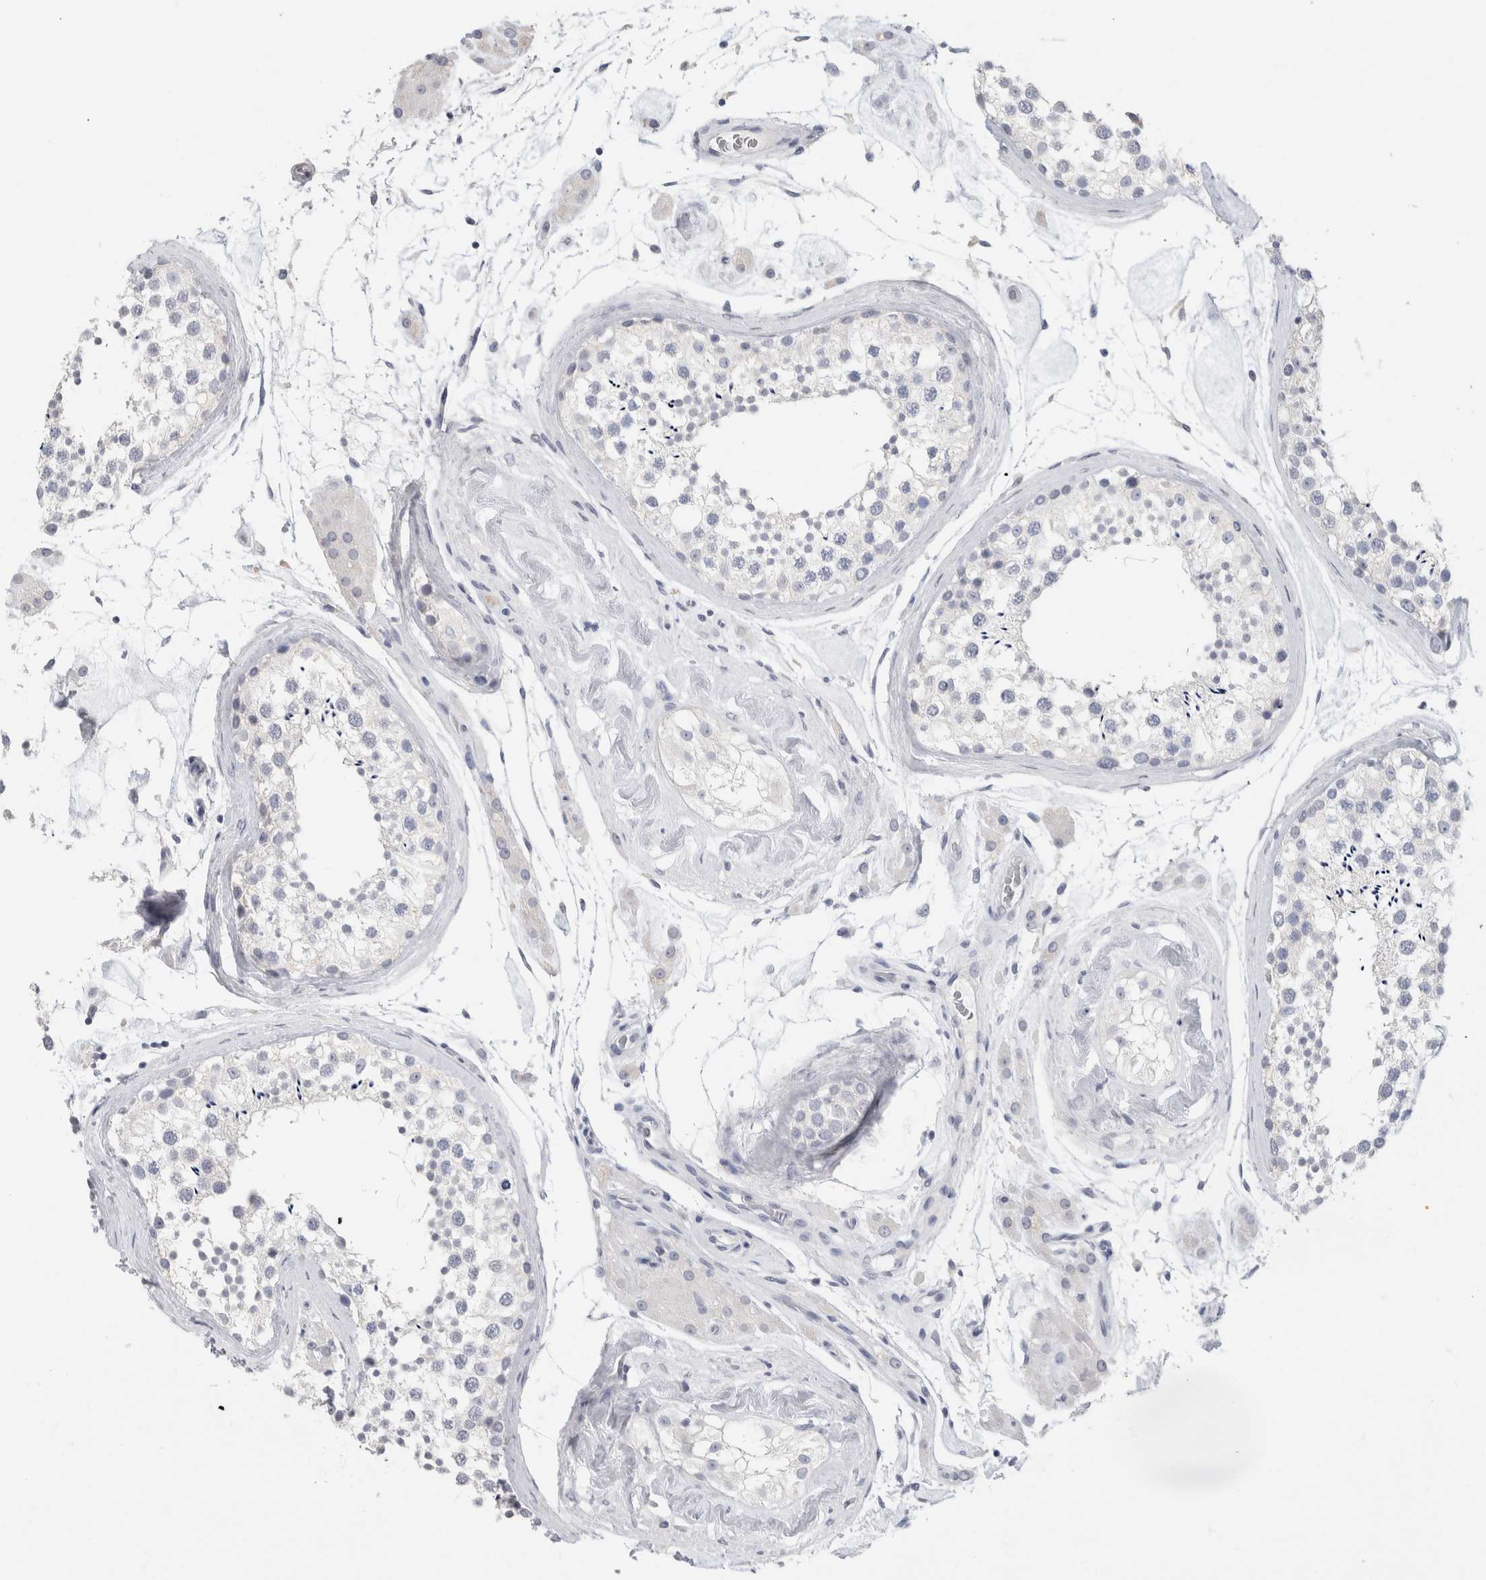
{"staining": {"intensity": "negative", "quantity": "none", "location": "none"}, "tissue": "testis", "cell_type": "Cells in seminiferous ducts", "image_type": "normal", "snomed": [{"axis": "morphology", "description": "Normal tissue, NOS"}, {"axis": "topography", "description": "Testis"}], "caption": "DAB (3,3'-diaminobenzidine) immunohistochemical staining of normal human testis demonstrates no significant expression in cells in seminiferous ducts. Nuclei are stained in blue.", "gene": "BCAN", "patient": {"sex": "male", "age": 46}}